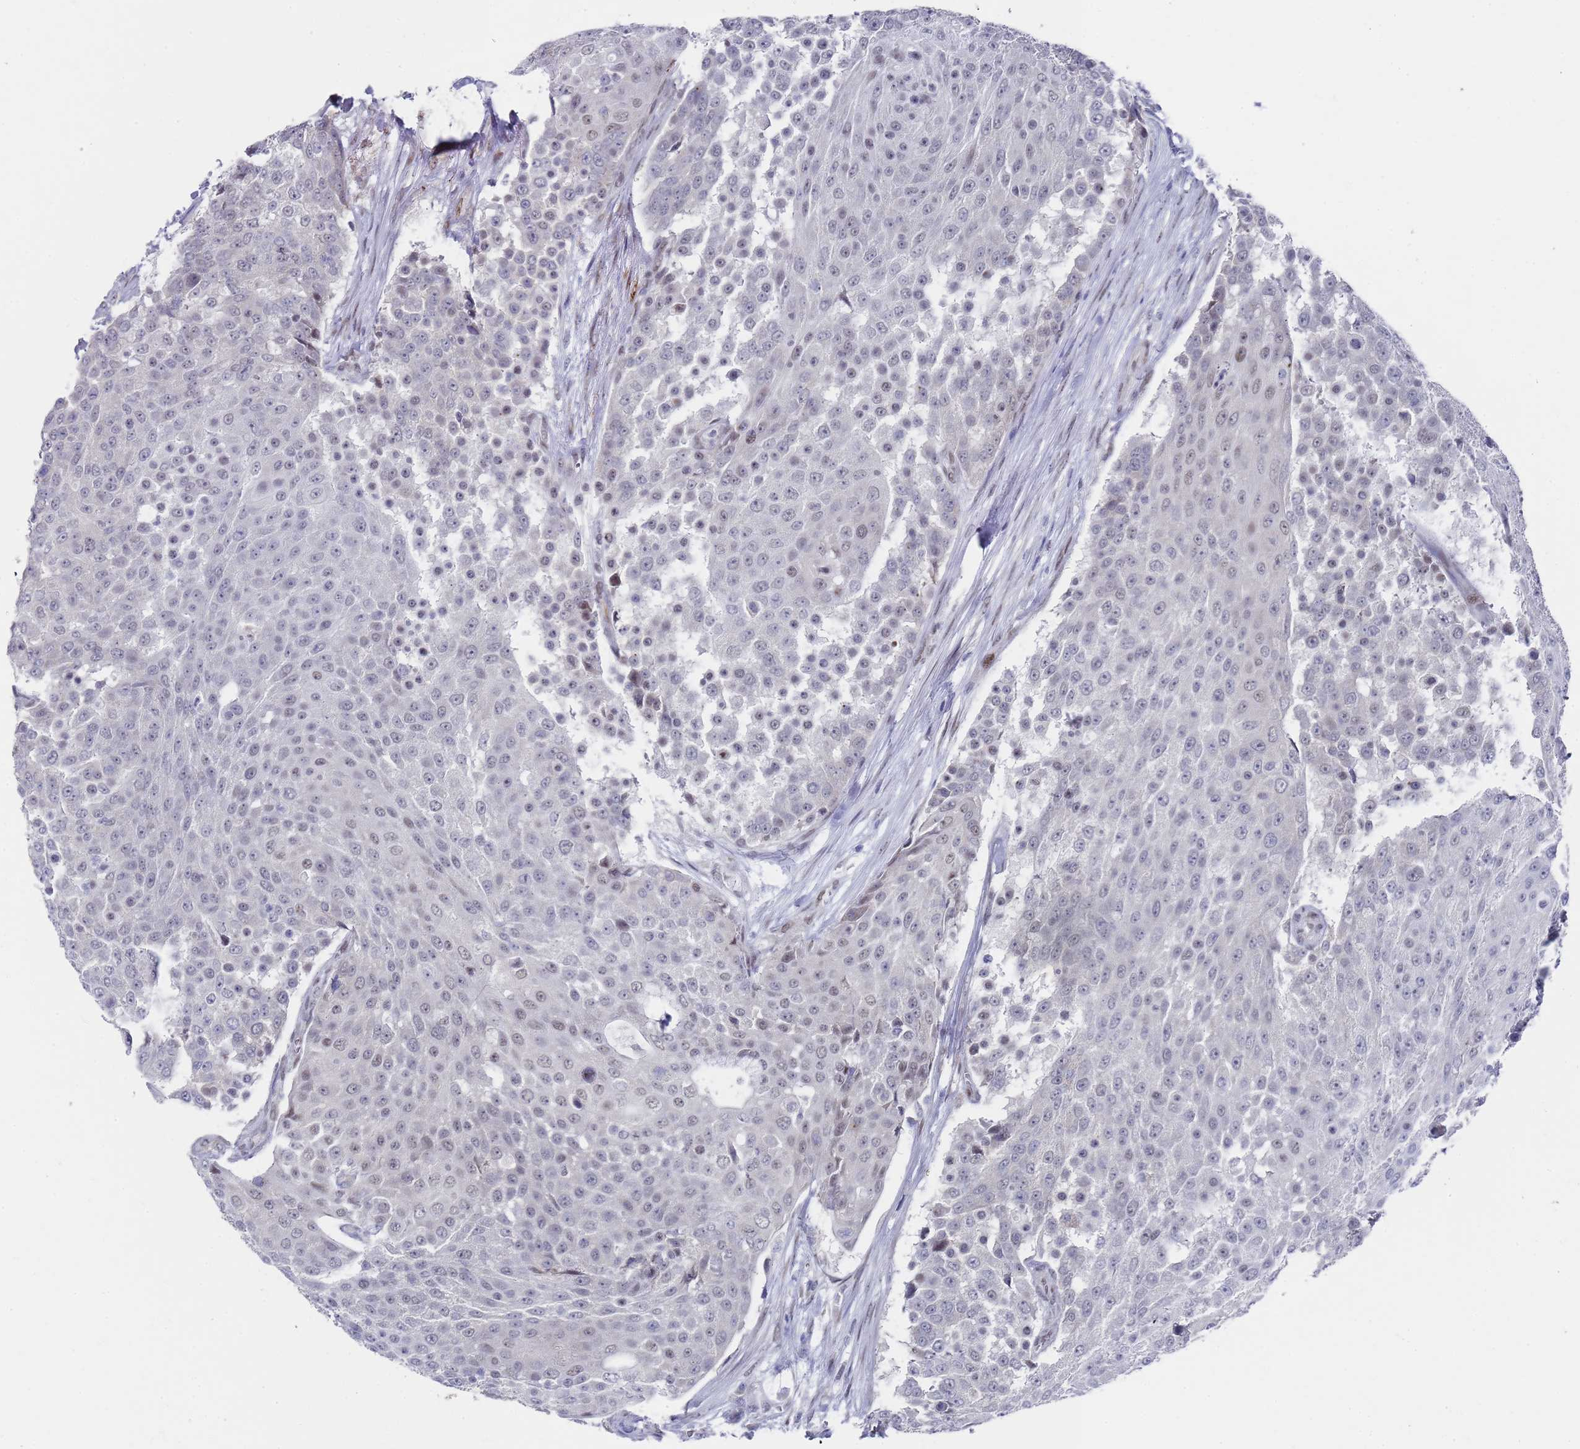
{"staining": {"intensity": "weak", "quantity": "<25%", "location": "nuclear"}, "tissue": "urothelial cancer", "cell_type": "Tumor cells", "image_type": "cancer", "snomed": [{"axis": "morphology", "description": "Urothelial carcinoma, High grade"}, {"axis": "topography", "description": "Urinary bladder"}], "caption": "Immunohistochemistry photomicrograph of human high-grade urothelial carcinoma stained for a protein (brown), which exhibits no staining in tumor cells.", "gene": "COPS6", "patient": {"sex": "female", "age": 63}}